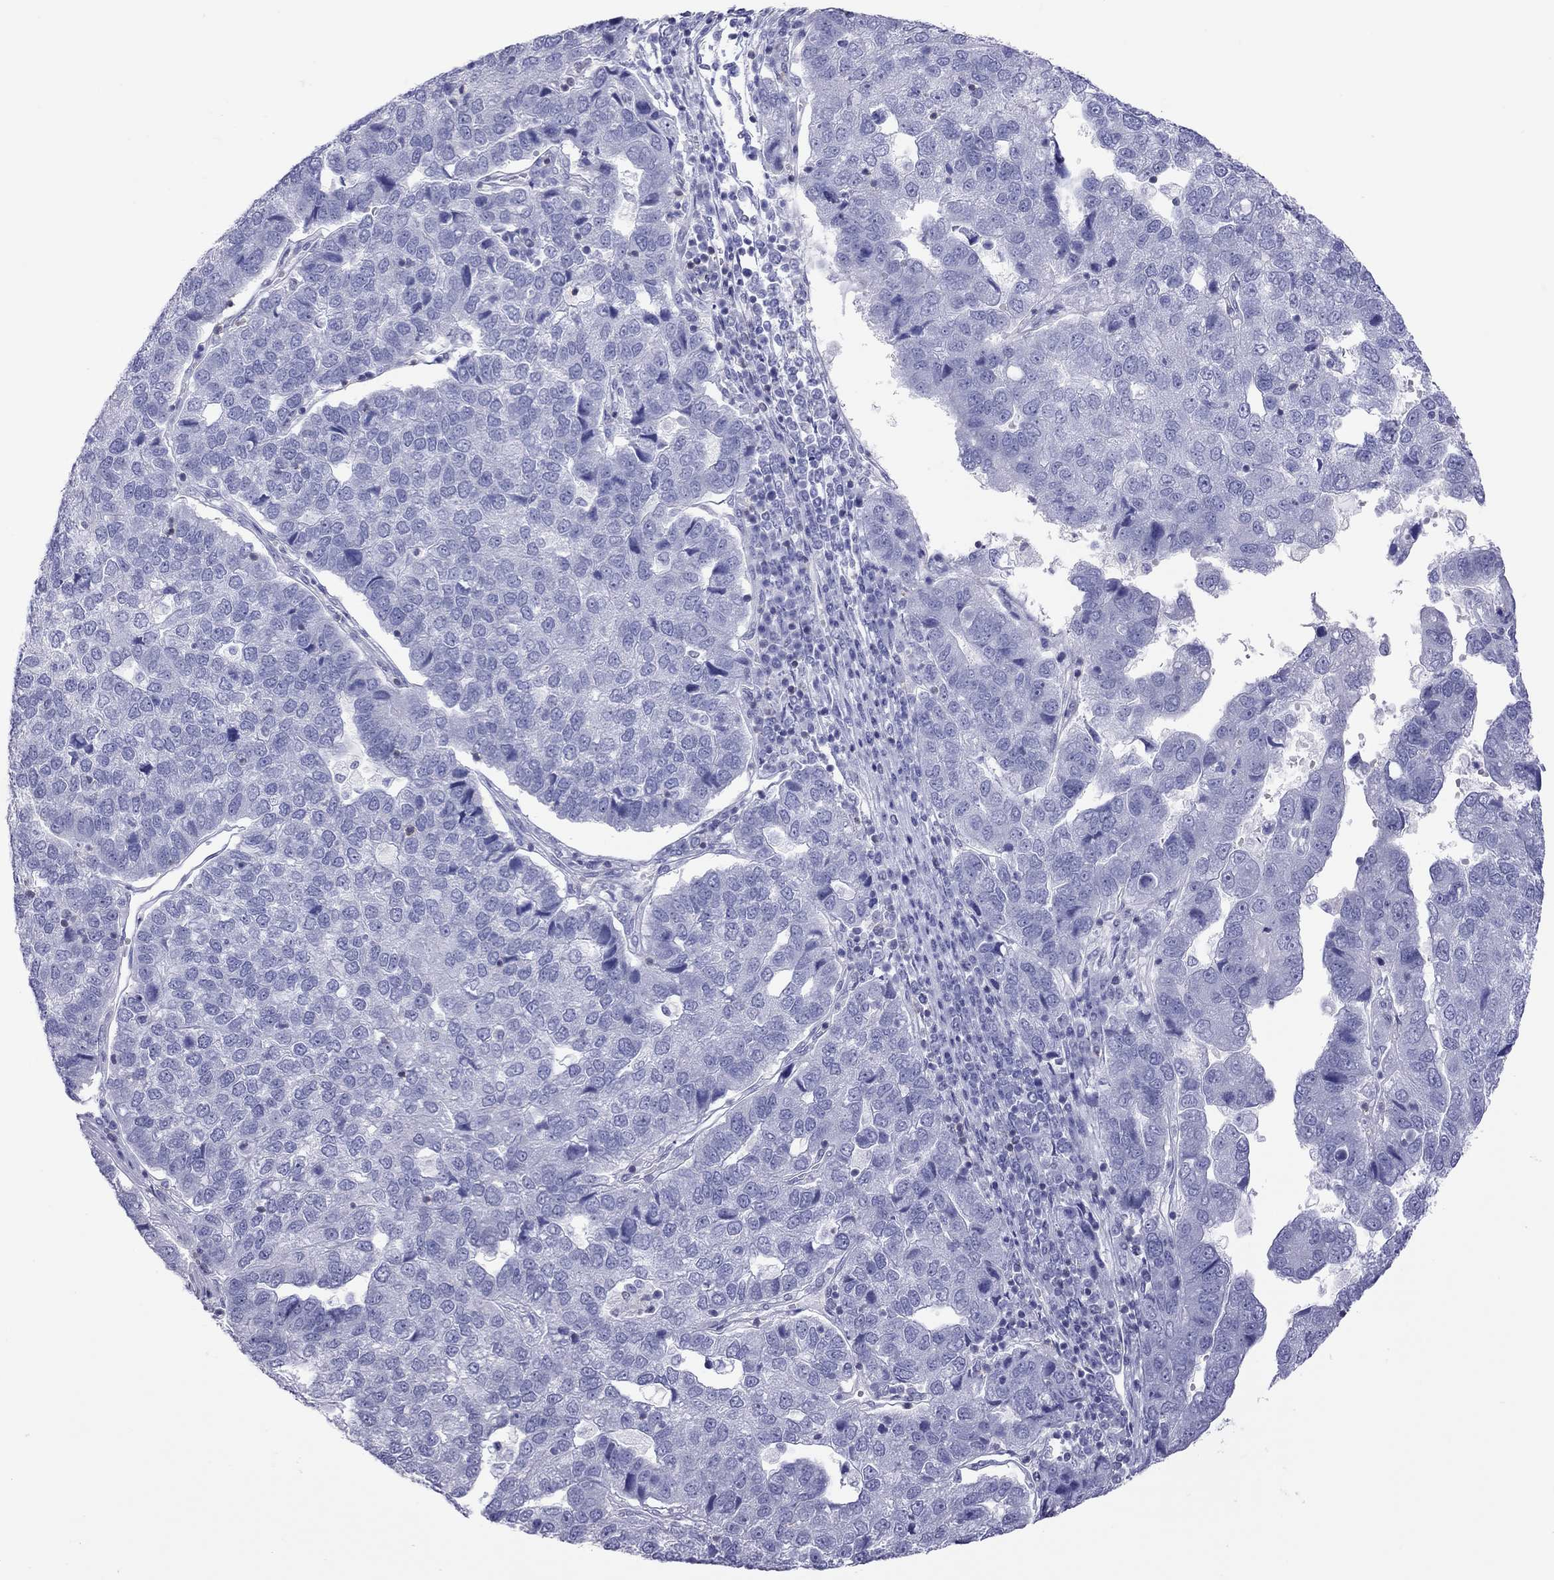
{"staining": {"intensity": "negative", "quantity": "none", "location": "none"}, "tissue": "pancreatic cancer", "cell_type": "Tumor cells", "image_type": "cancer", "snomed": [{"axis": "morphology", "description": "Adenocarcinoma, NOS"}, {"axis": "topography", "description": "Pancreas"}], "caption": "This is an immunohistochemistry (IHC) image of pancreatic adenocarcinoma. There is no expression in tumor cells.", "gene": "STAG3", "patient": {"sex": "female", "age": 61}}